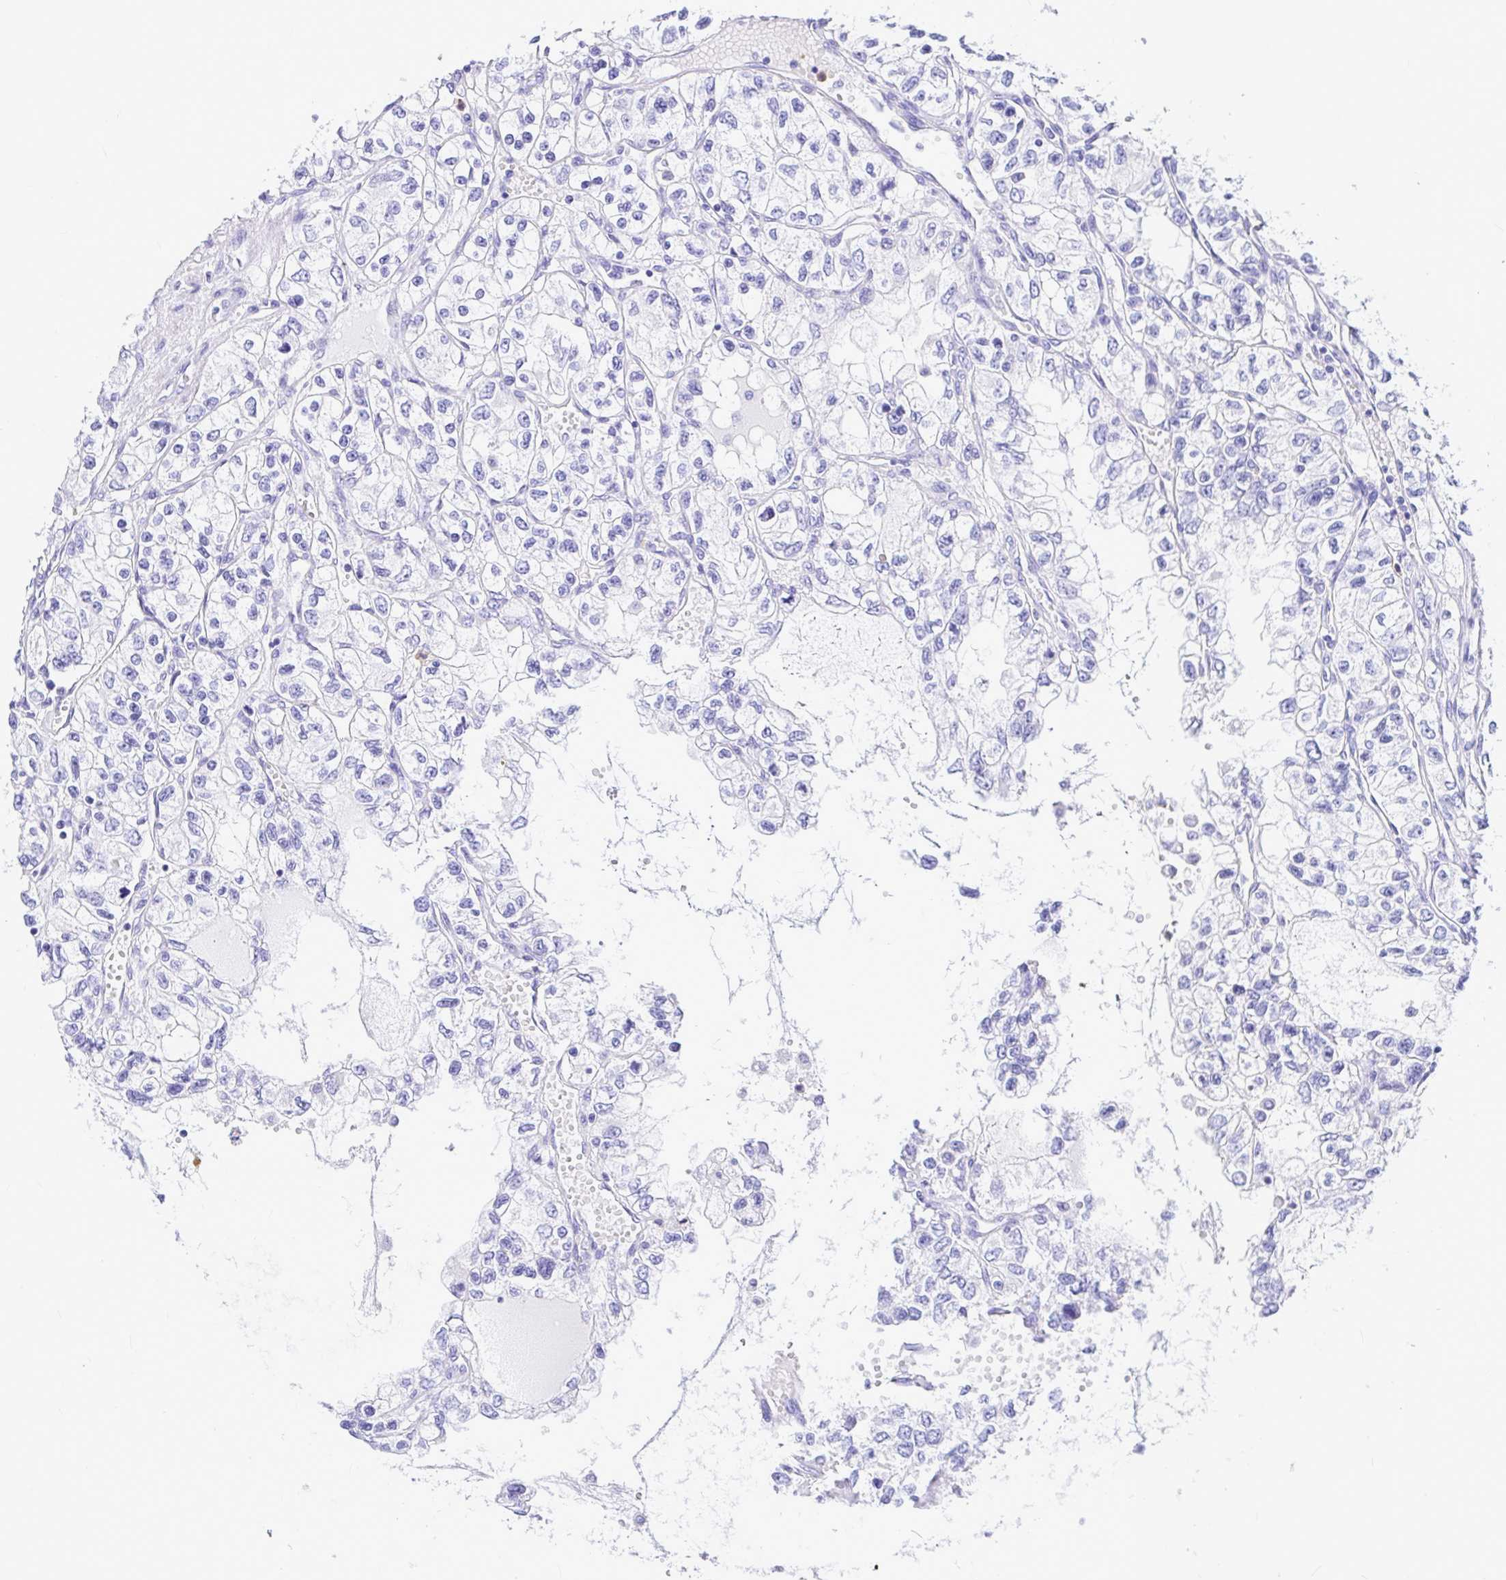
{"staining": {"intensity": "negative", "quantity": "none", "location": "none"}, "tissue": "renal cancer", "cell_type": "Tumor cells", "image_type": "cancer", "snomed": [{"axis": "morphology", "description": "Adenocarcinoma, NOS"}, {"axis": "topography", "description": "Kidney"}], "caption": "An image of human renal cancer (adenocarcinoma) is negative for staining in tumor cells.", "gene": "CLEC1B", "patient": {"sex": "female", "age": 59}}